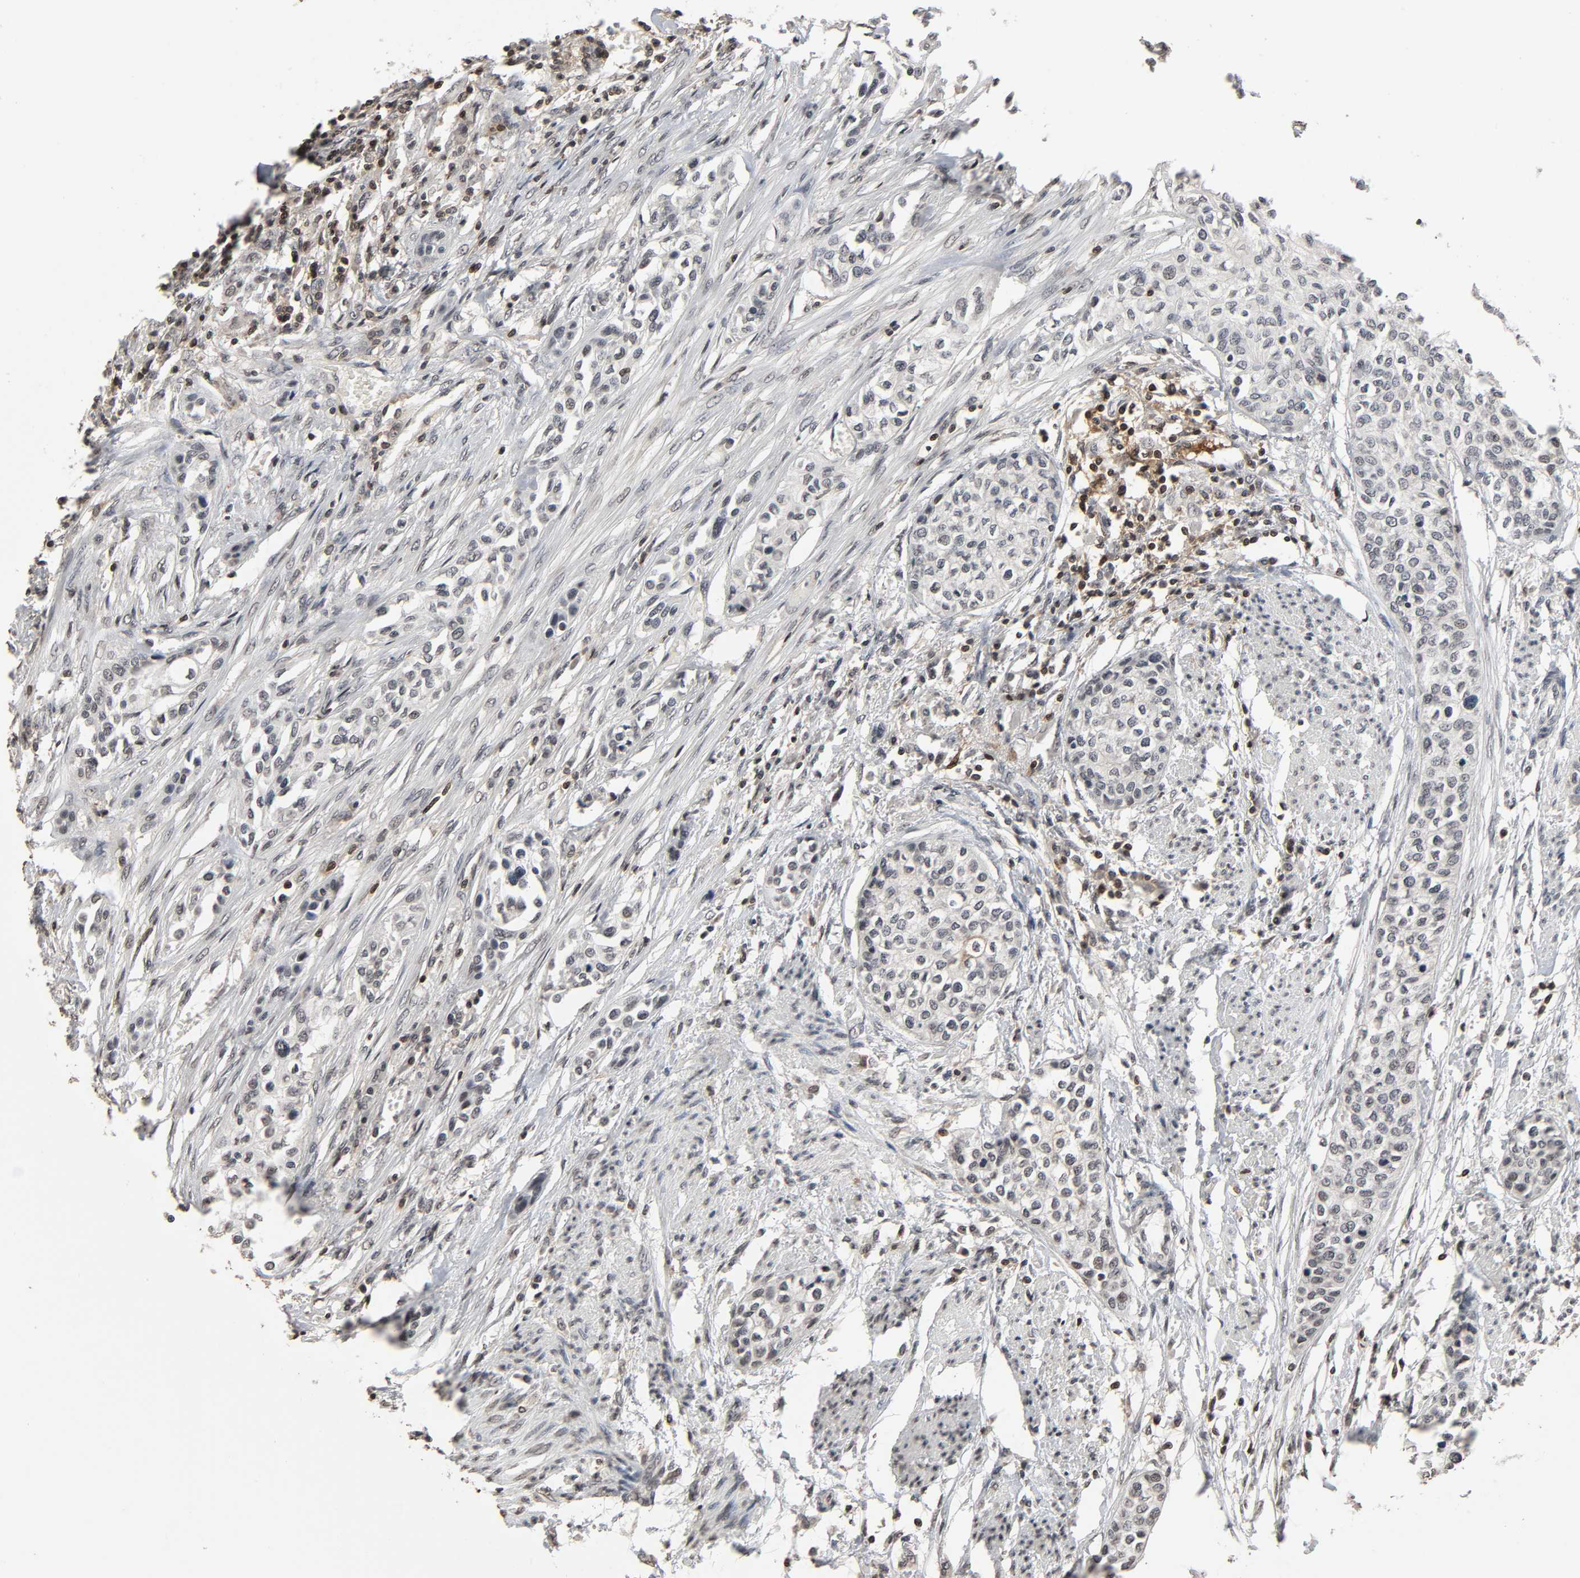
{"staining": {"intensity": "negative", "quantity": "none", "location": "none"}, "tissue": "urothelial cancer", "cell_type": "Tumor cells", "image_type": "cancer", "snomed": [{"axis": "morphology", "description": "Urothelial carcinoma, High grade"}, {"axis": "topography", "description": "Urinary bladder"}], "caption": "Tumor cells are negative for brown protein staining in urothelial cancer.", "gene": "STK4", "patient": {"sex": "male", "age": 74}}